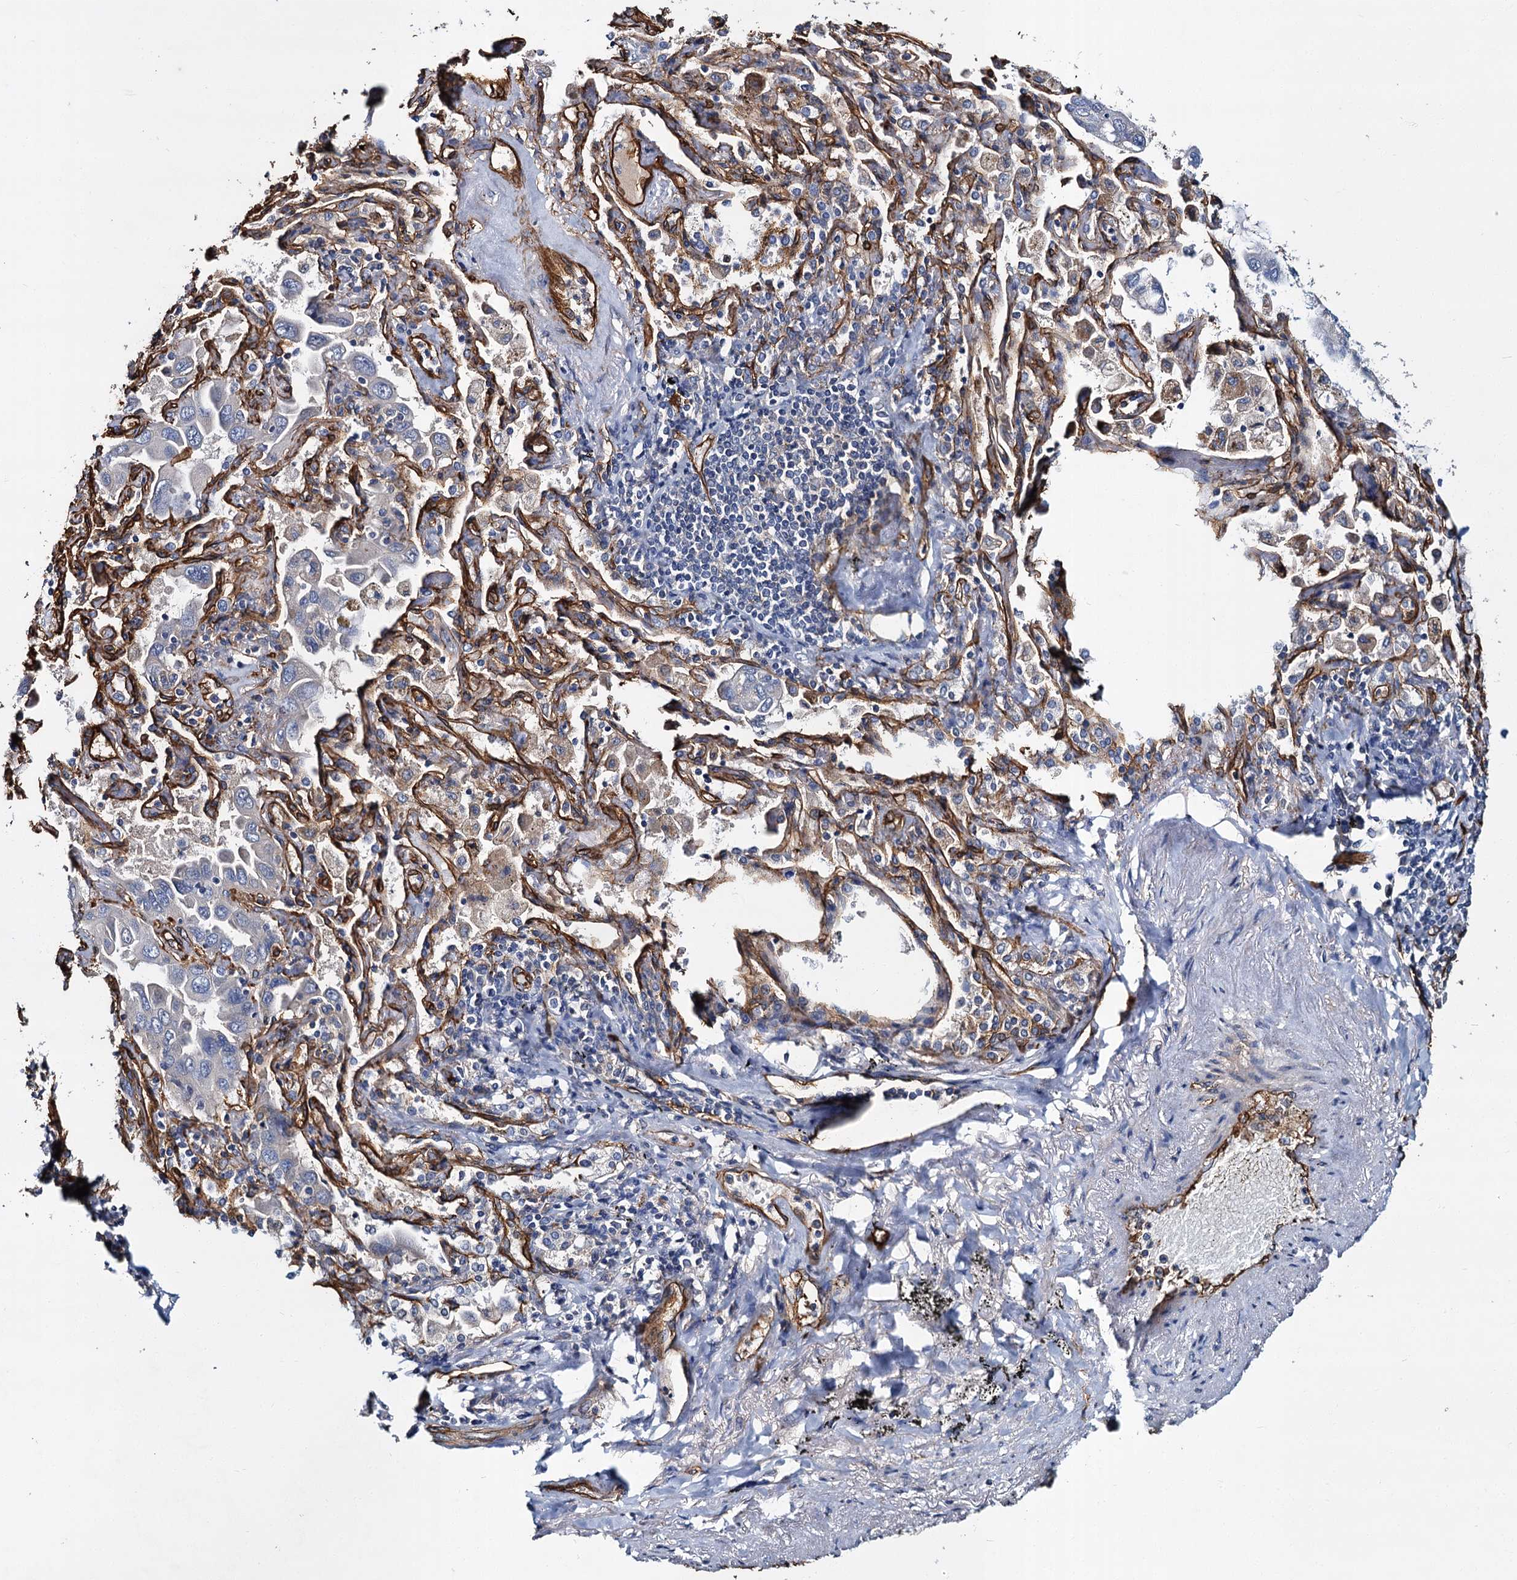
{"staining": {"intensity": "negative", "quantity": "none", "location": "none"}, "tissue": "lung cancer", "cell_type": "Tumor cells", "image_type": "cancer", "snomed": [{"axis": "morphology", "description": "Adenocarcinoma, NOS"}, {"axis": "topography", "description": "Lung"}], "caption": "DAB (3,3'-diaminobenzidine) immunohistochemical staining of human adenocarcinoma (lung) demonstrates no significant staining in tumor cells.", "gene": "CACNA1C", "patient": {"sex": "male", "age": 64}}